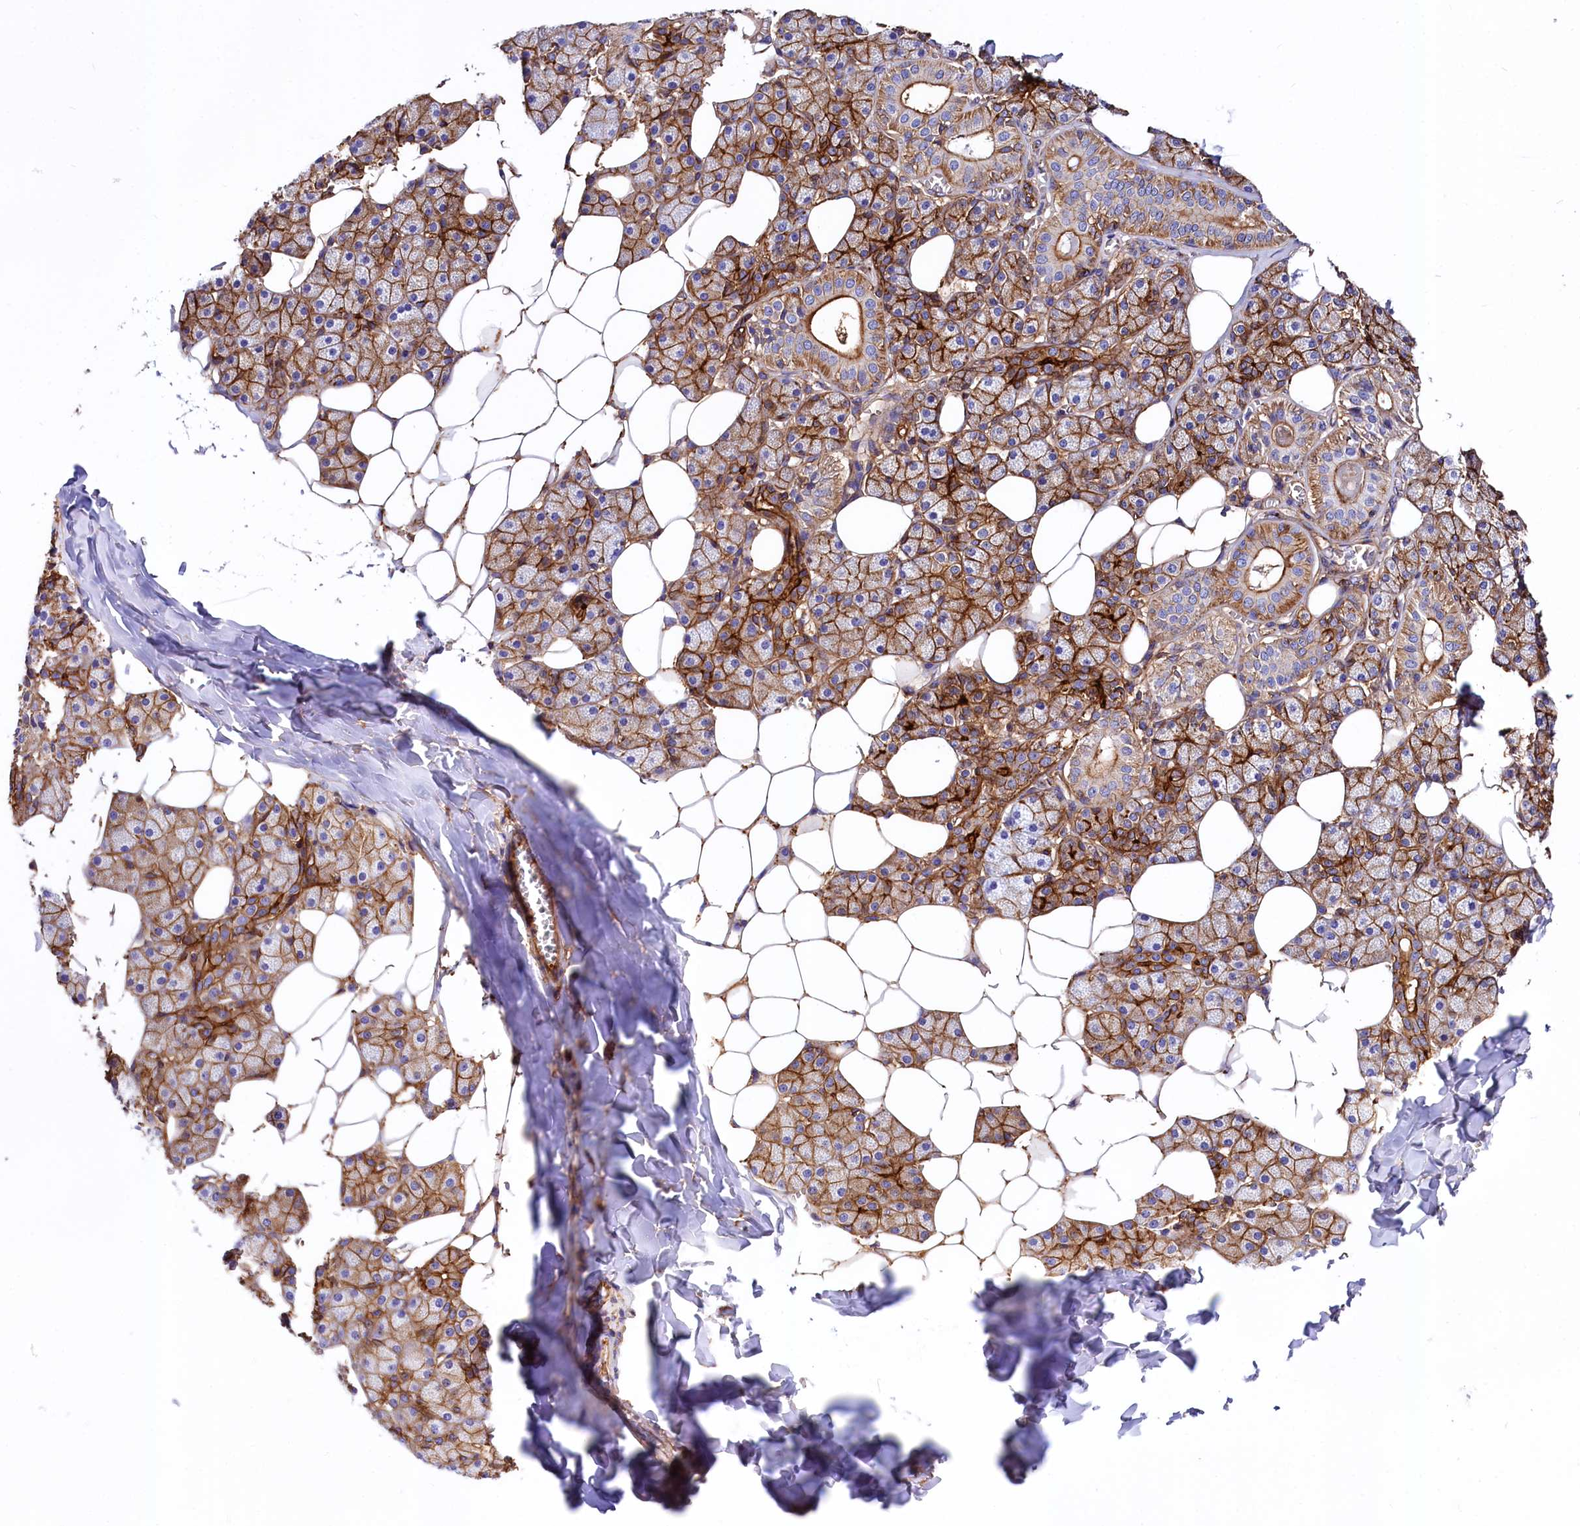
{"staining": {"intensity": "strong", "quantity": ">75%", "location": "cytoplasmic/membranous"}, "tissue": "salivary gland", "cell_type": "Glandular cells", "image_type": "normal", "snomed": [{"axis": "morphology", "description": "Normal tissue, NOS"}, {"axis": "topography", "description": "Salivary gland"}], "caption": "A brown stain shows strong cytoplasmic/membranous staining of a protein in glandular cells of normal salivary gland.", "gene": "ANO6", "patient": {"sex": "female", "age": 33}}